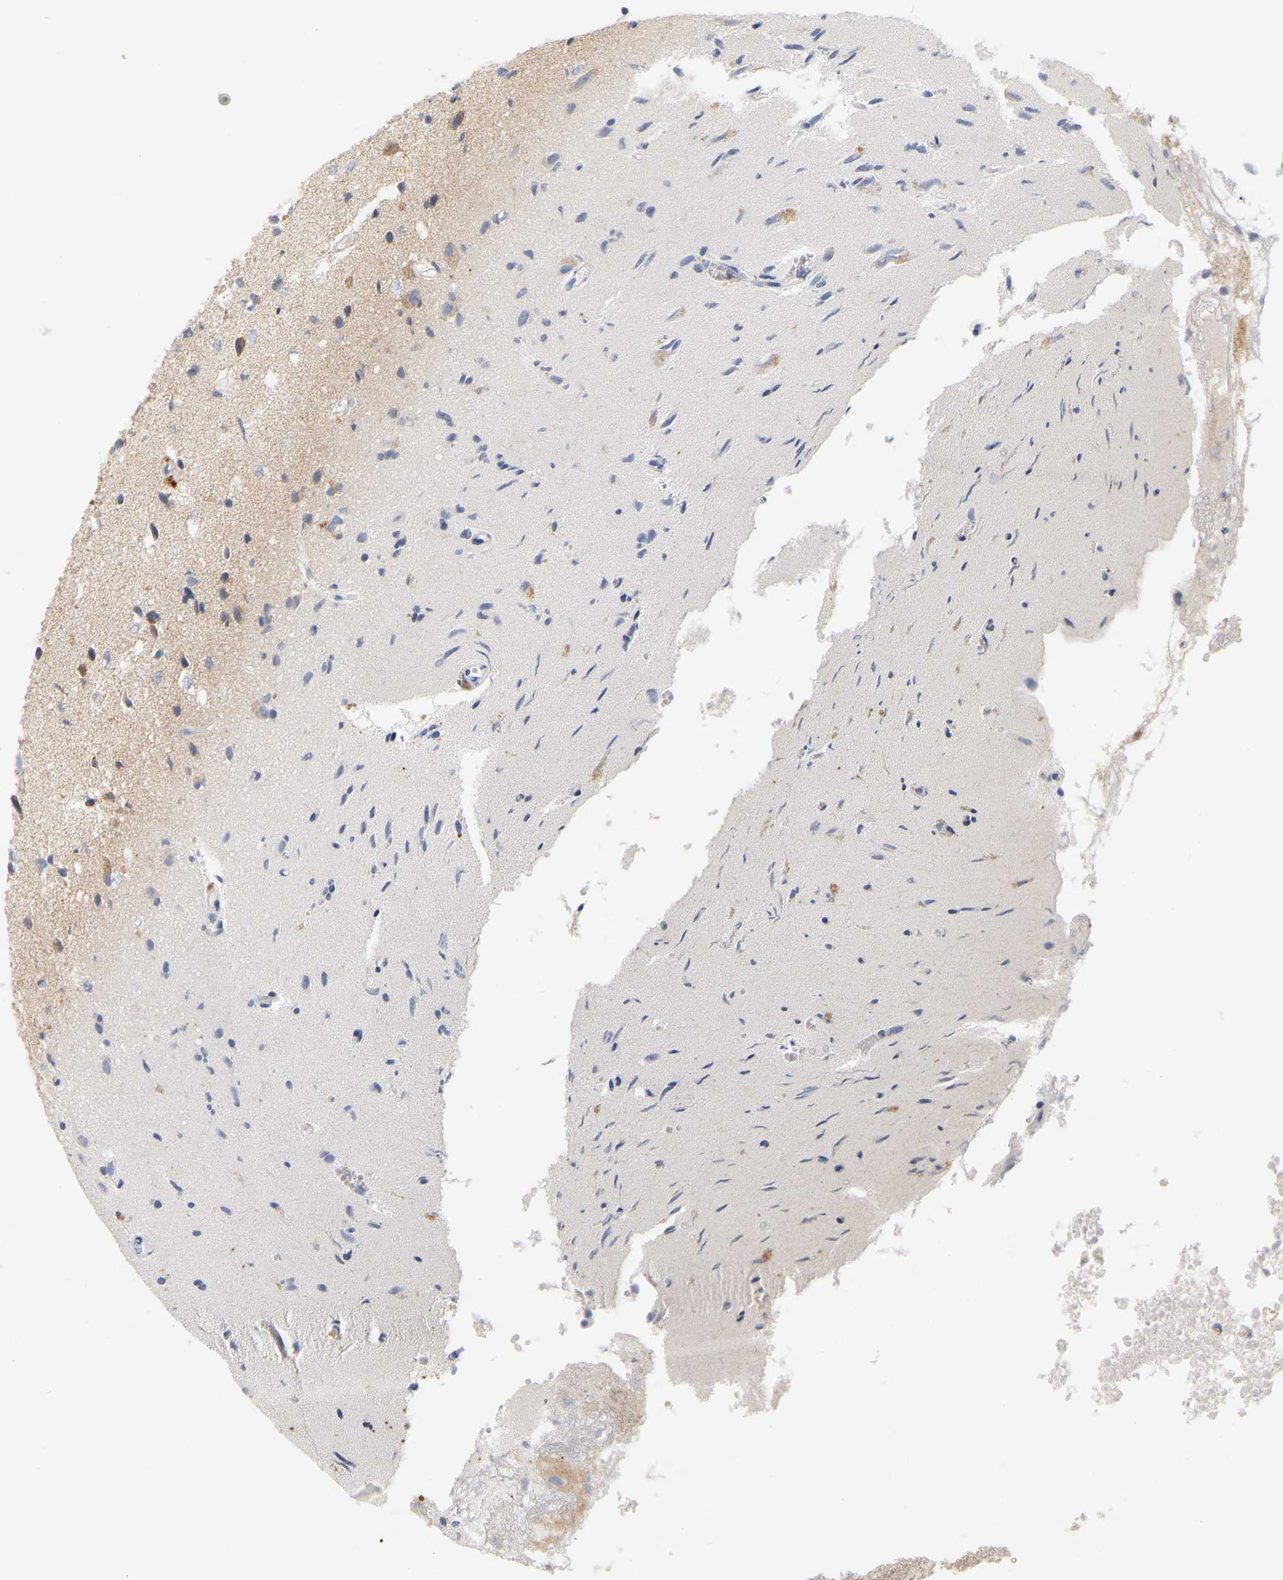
{"staining": {"intensity": "moderate", "quantity": "<25%", "location": "cytoplasmic/membranous"}, "tissue": "glioma", "cell_type": "Tumor cells", "image_type": "cancer", "snomed": [{"axis": "morphology", "description": "Glioma, malignant, High grade"}, {"axis": "topography", "description": "Brain"}], "caption": "High-grade glioma (malignant) stained with a protein marker exhibits moderate staining in tumor cells.", "gene": "MINDY4", "patient": {"sex": "female", "age": 59}}